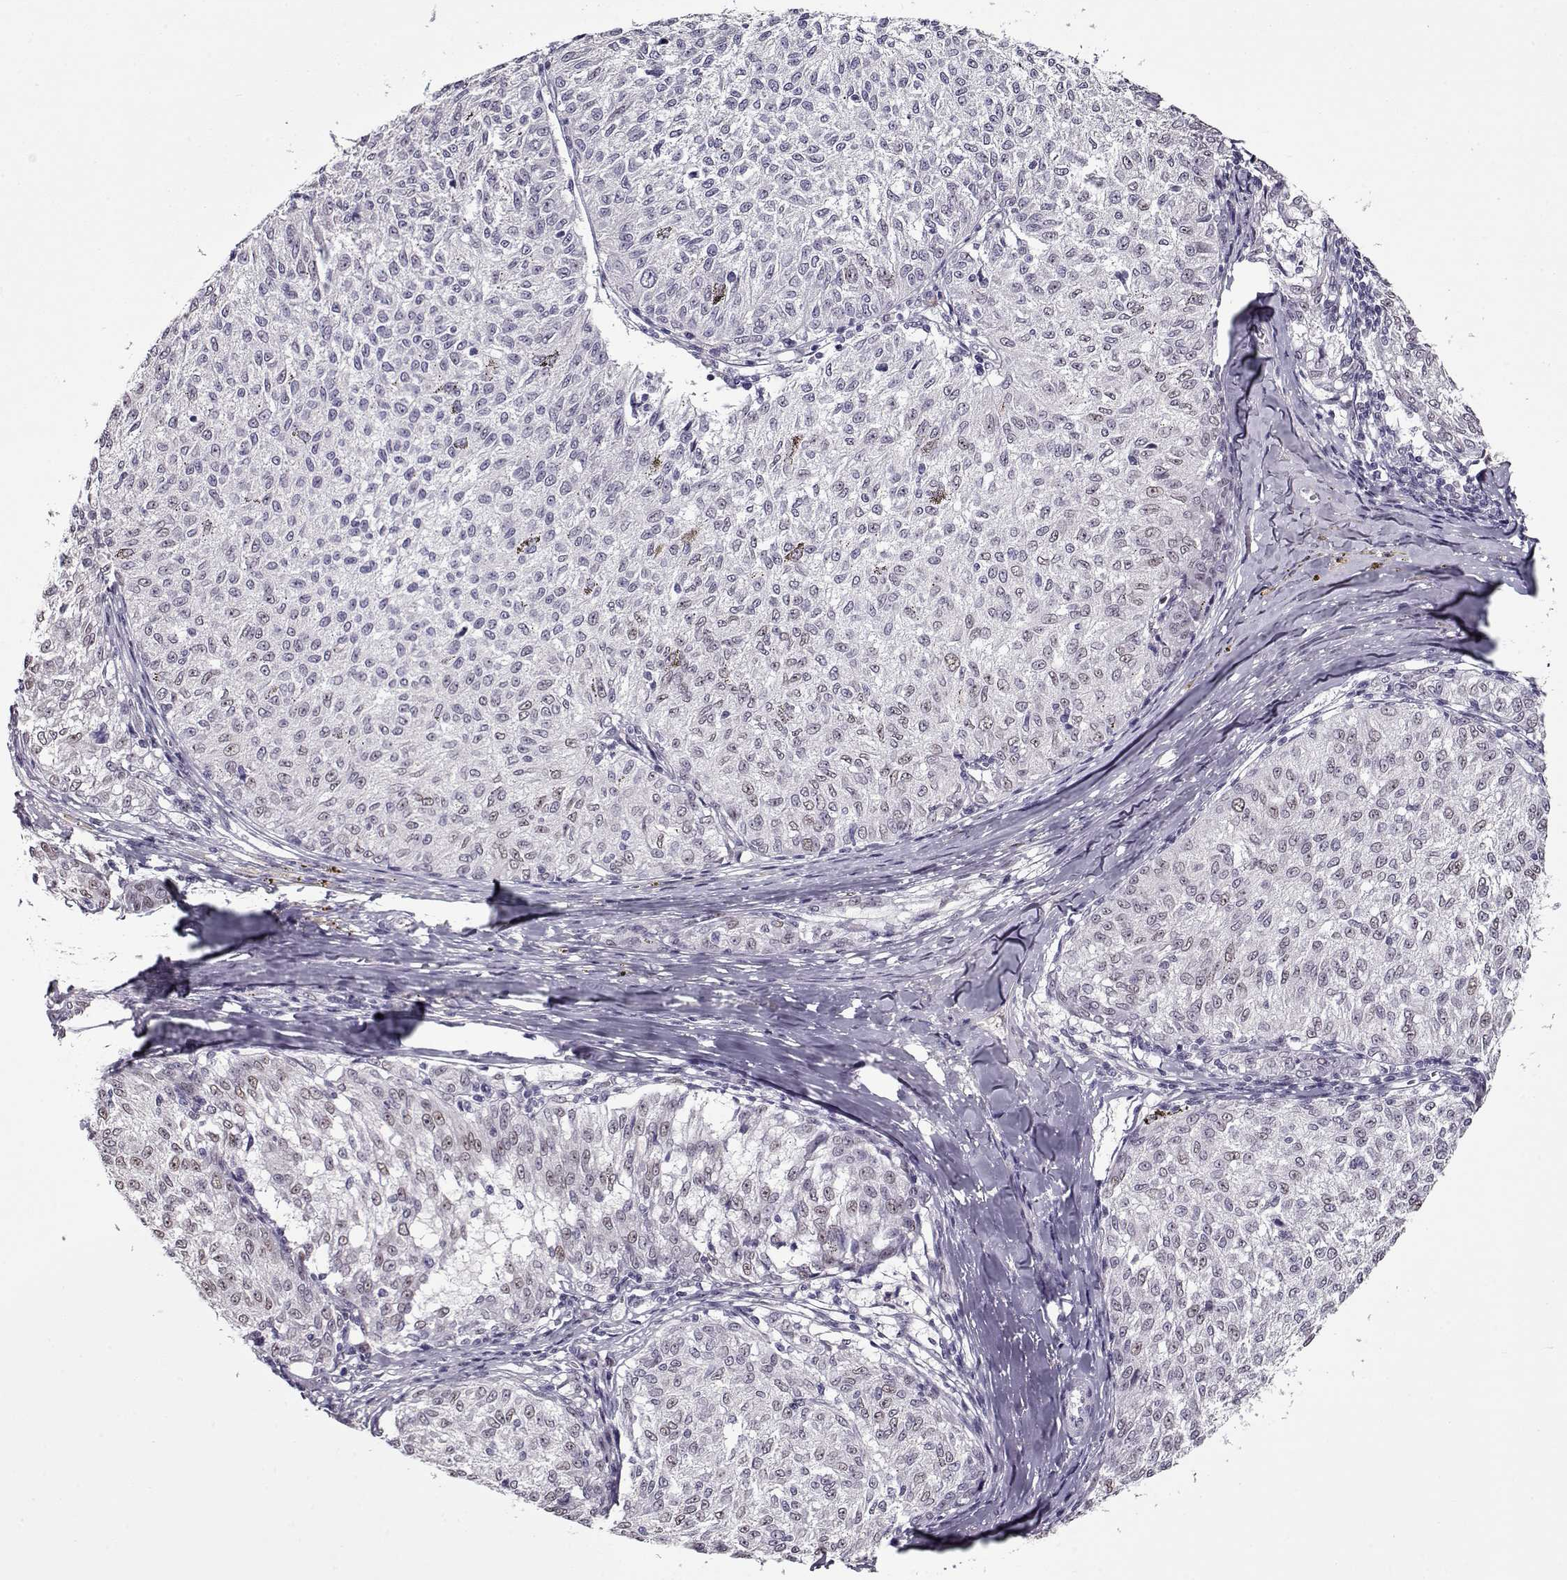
{"staining": {"intensity": "weak", "quantity": "<25%", "location": "nuclear"}, "tissue": "melanoma", "cell_type": "Tumor cells", "image_type": "cancer", "snomed": [{"axis": "morphology", "description": "Malignant melanoma, NOS"}, {"axis": "topography", "description": "Skin"}], "caption": "Tumor cells show no significant protein staining in melanoma.", "gene": "PRMT8", "patient": {"sex": "female", "age": 72}}